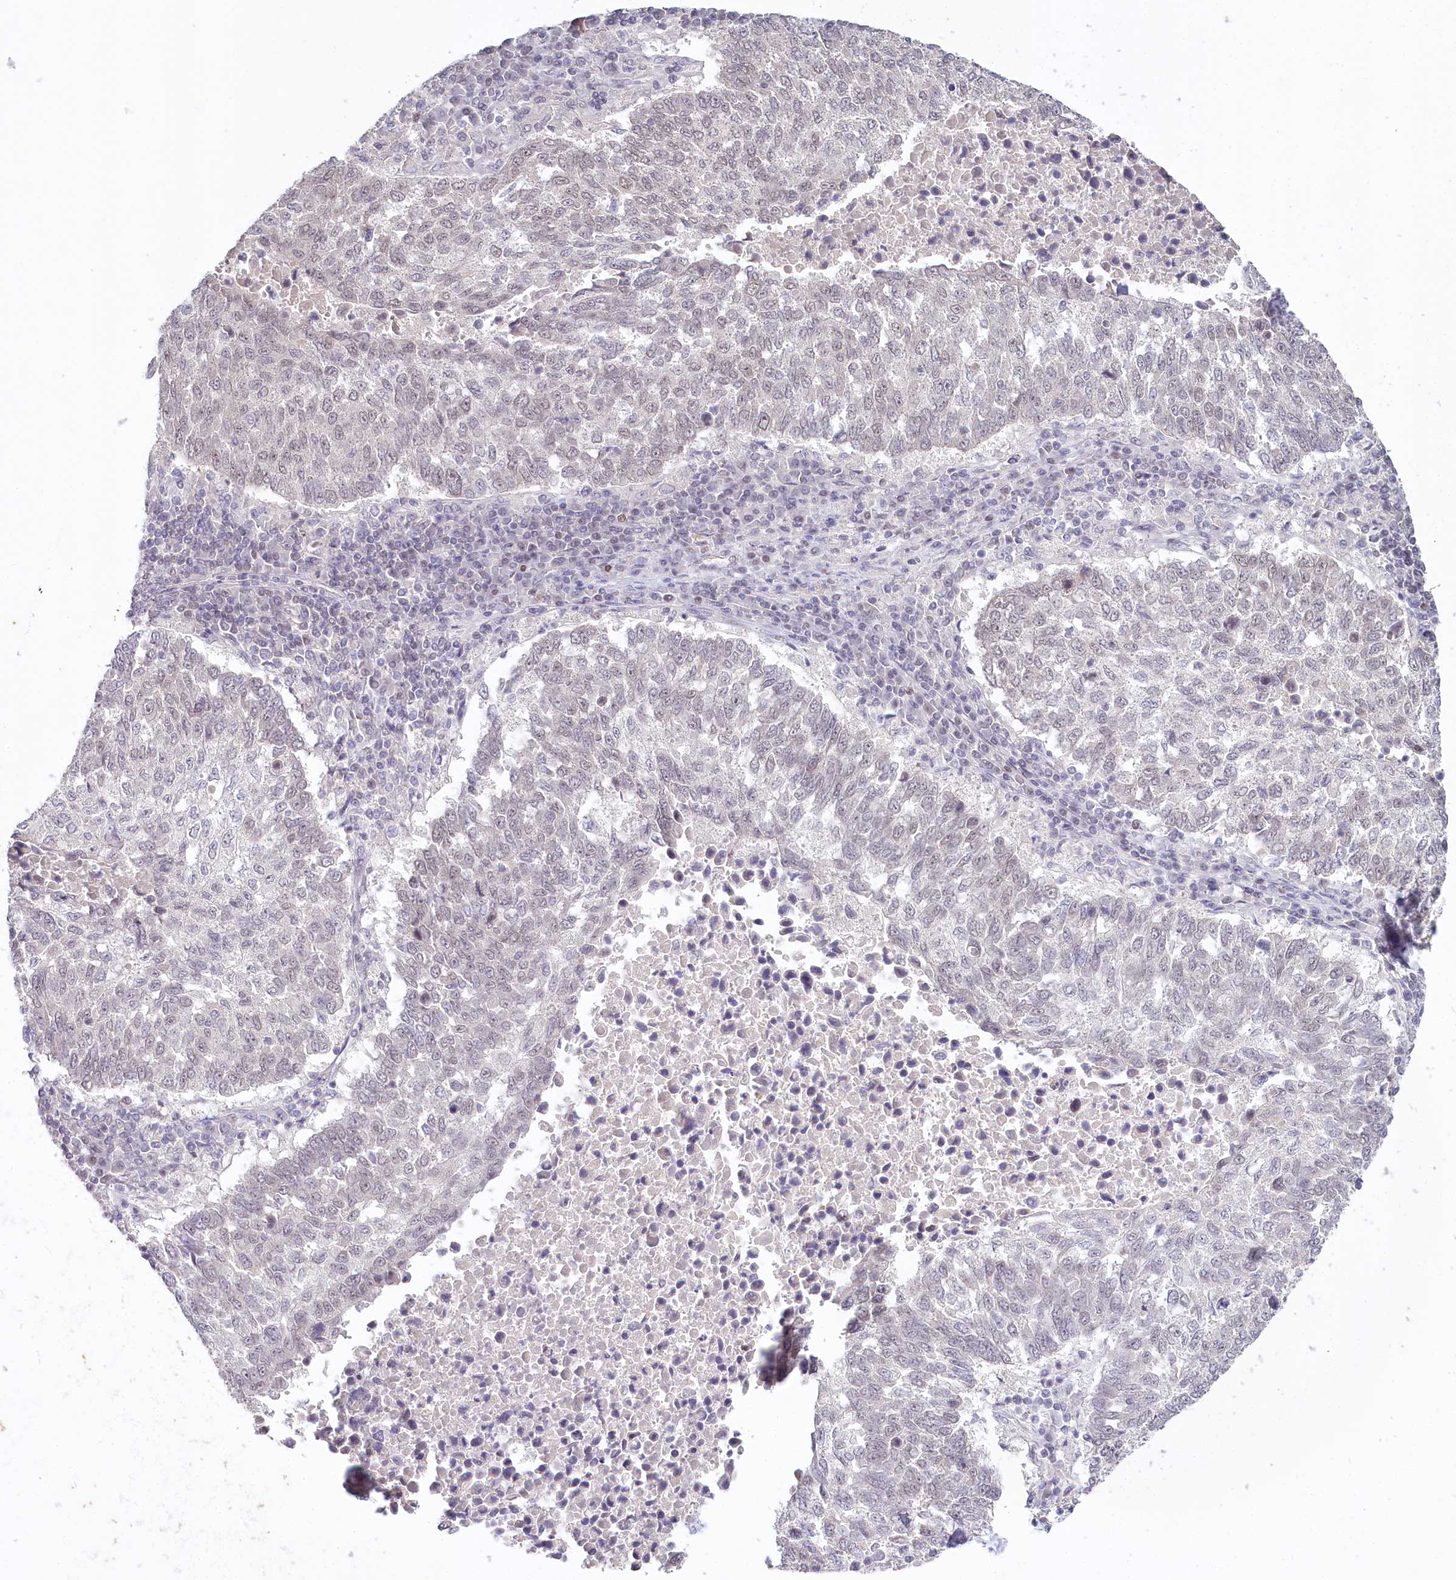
{"staining": {"intensity": "negative", "quantity": "none", "location": "none"}, "tissue": "lung cancer", "cell_type": "Tumor cells", "image_type": "cancer", "snomed": [{"axis": "morphology", "description": "Squamous cell carcinoma, NOS"}, {"axis": "topography", "description": "Lung"}], "caption": "Tumor cells are negative for brown protein staining in lung cancer.", "gene": "AMTN", "patient": {"sex": "male", "age": 73}}